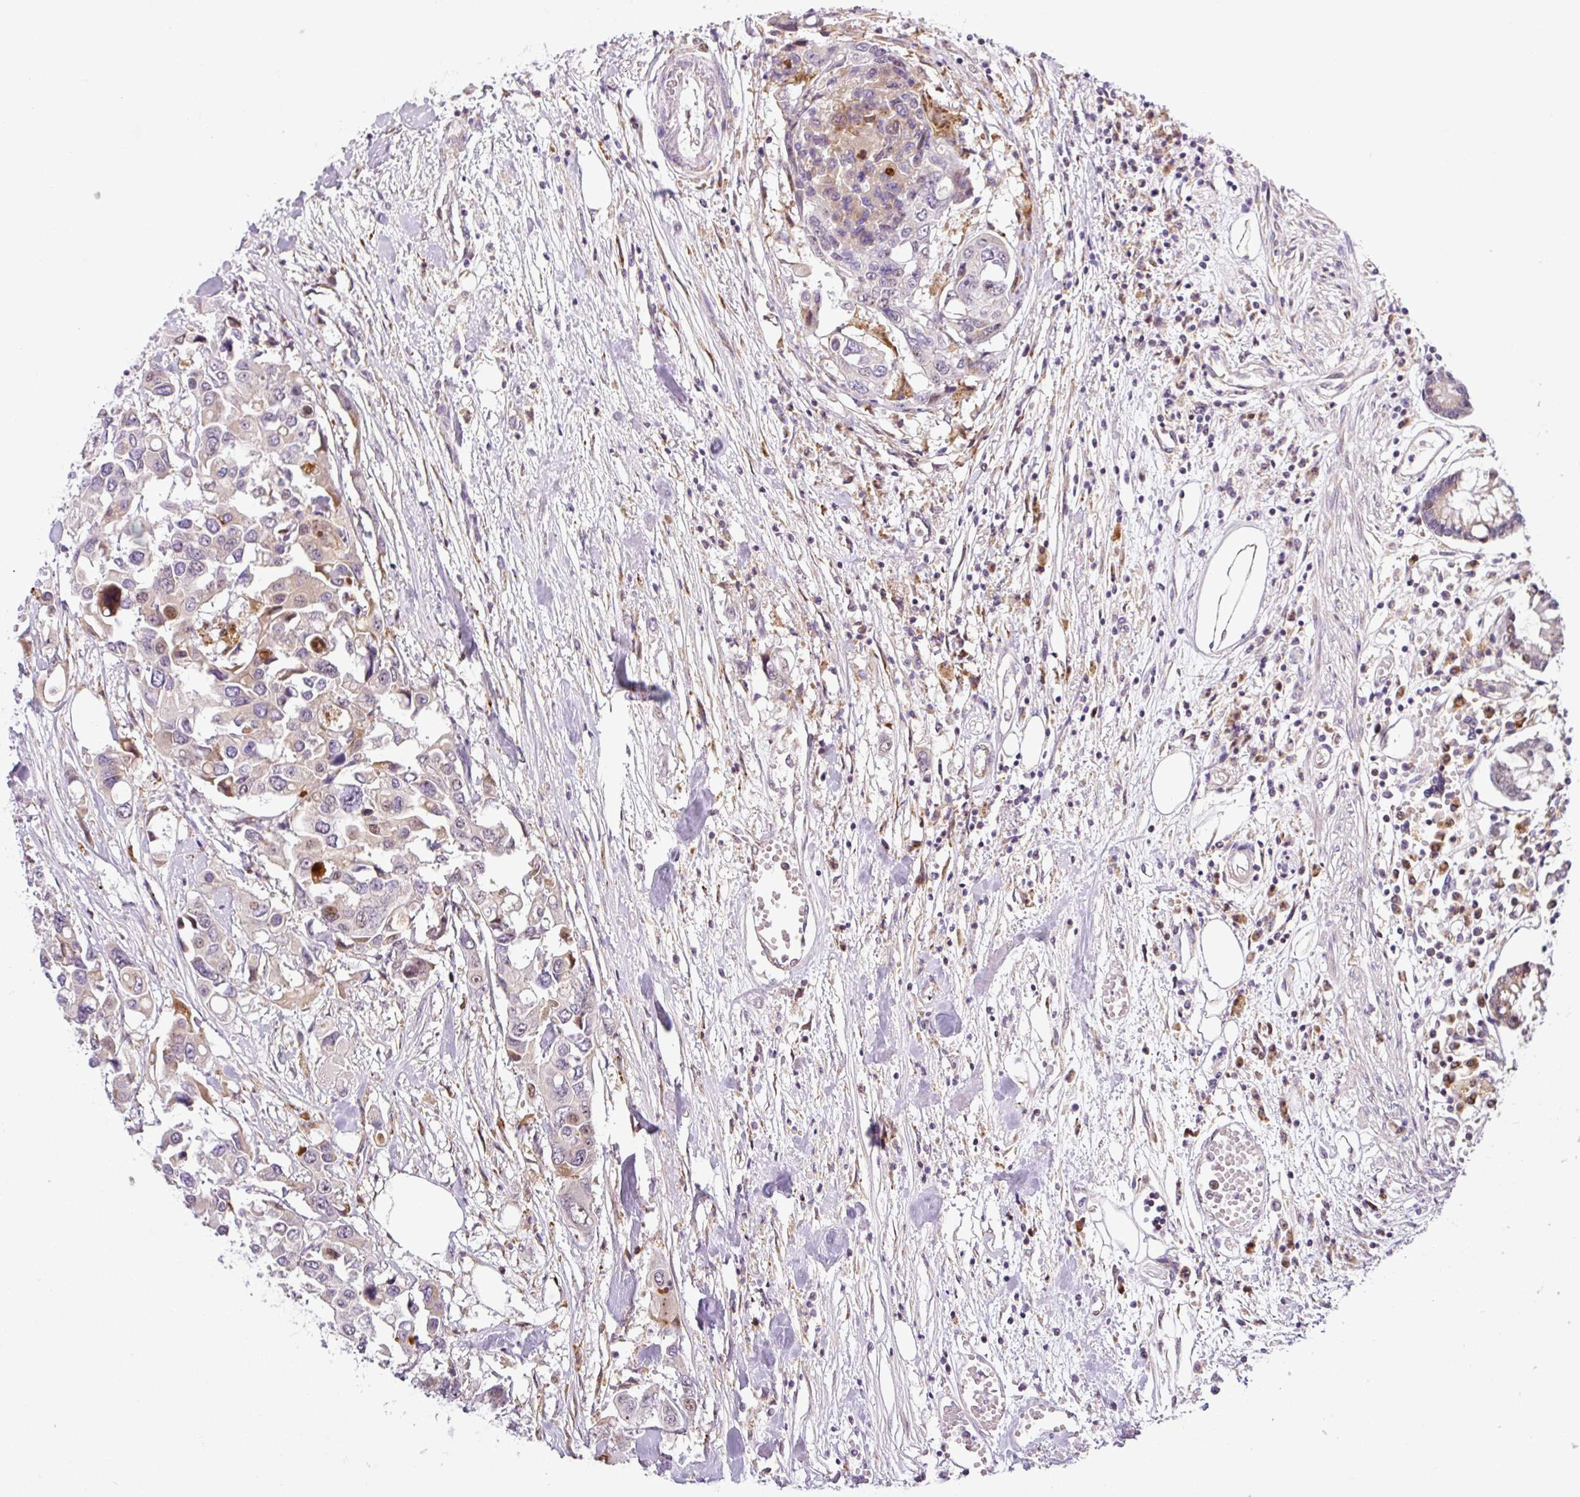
{"staining": {"intensity": "moderate", "quantity": "<25%", "location": "nuclear"}, "tissue": "colorectal cancer", "cell_type": "Tumor cells", "image_type": "cancer", "snomed": [{"axis": "morphology", "description": "Adenocarcinoma, NOS"}, {"axis": "topography", "description": "Colon"}], "caption": "Human adenocarcinoma (colorectal) stained for a protein (brown) shows moderate nuclear positive positivity in approximately <25% of tumor cells.", "gene": "NDUFB2", "patient": {"sex": "male", "age": 77}}